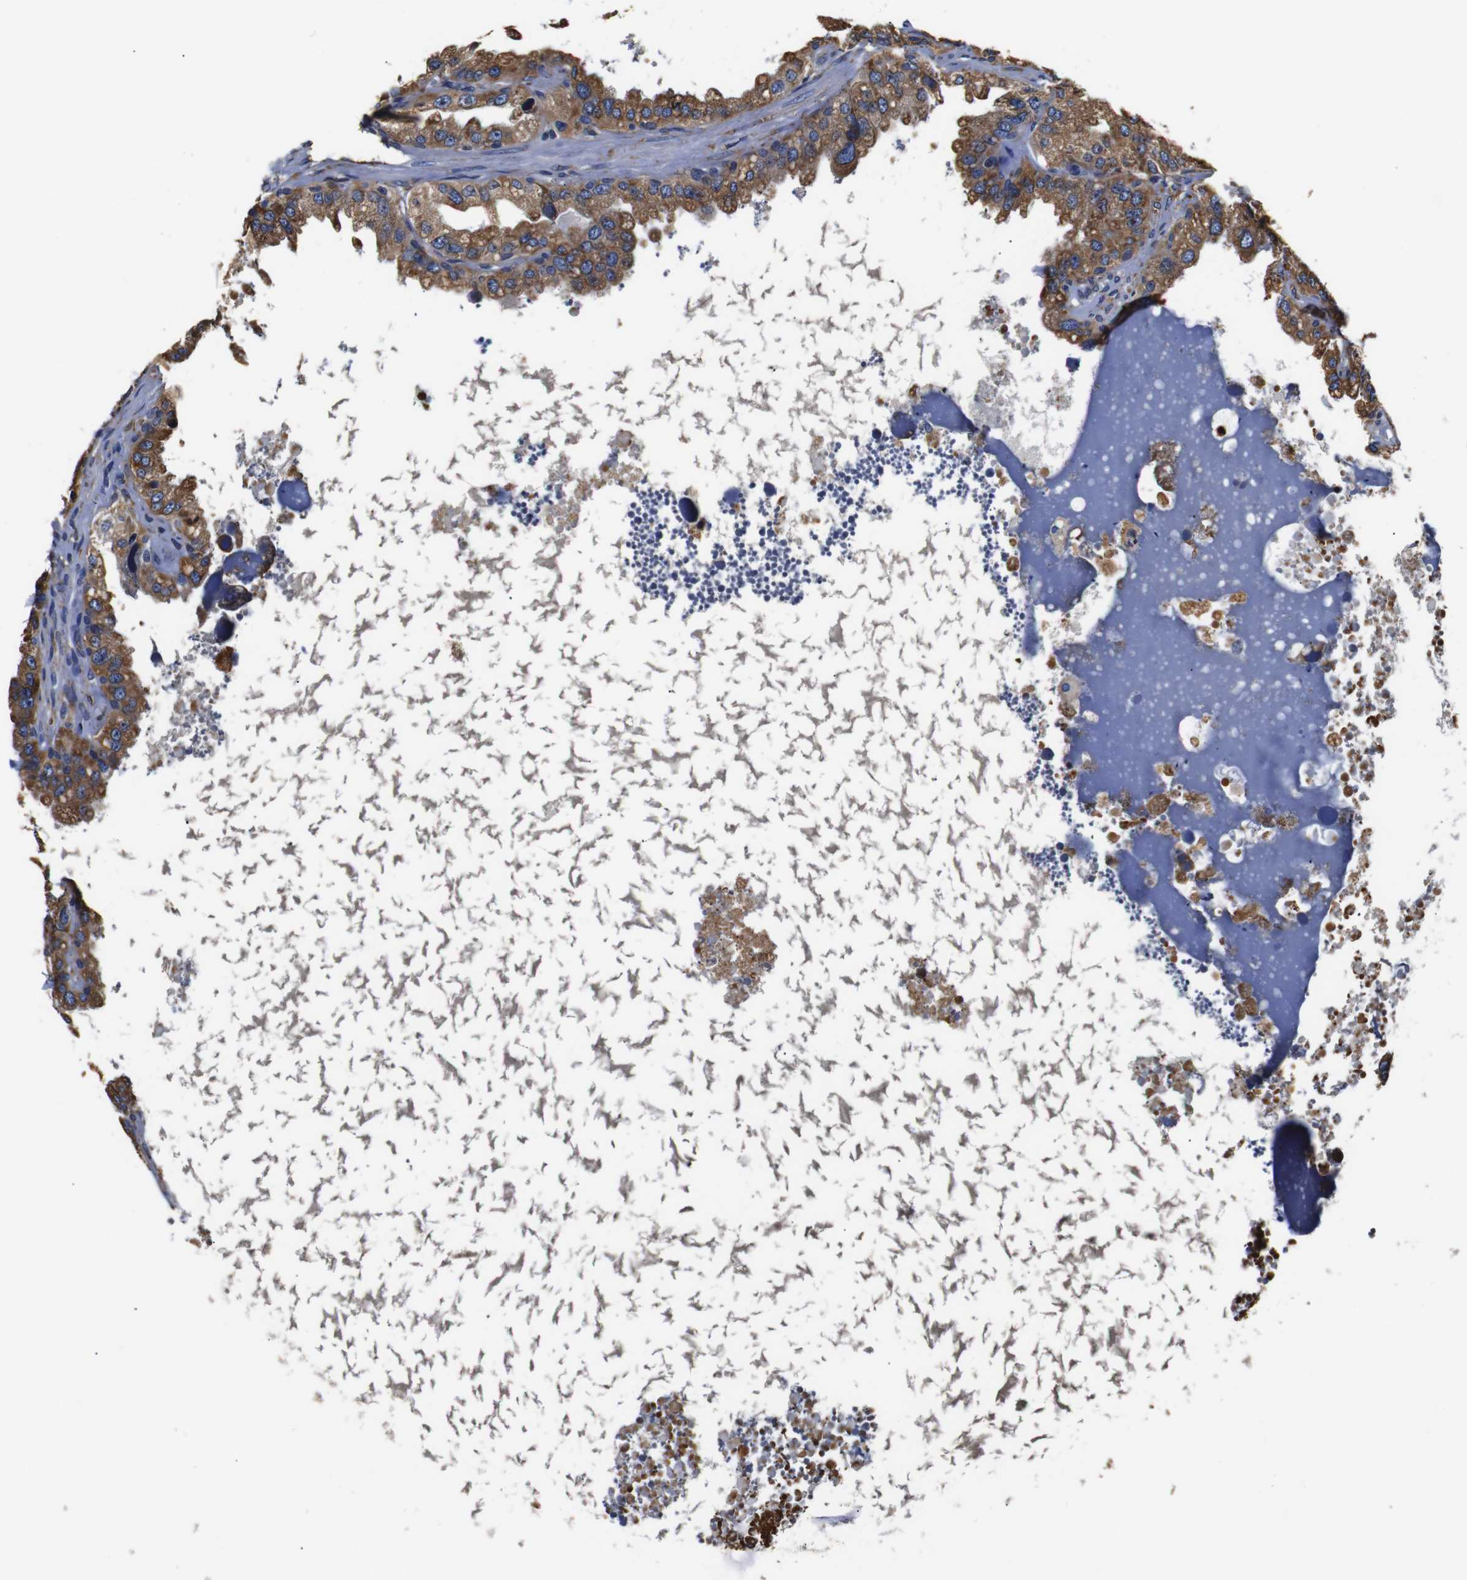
{"staining": {"intensity": "strong", "quantity": ">75%", "location": "cytoplasmic/membranous"}, "tissue": "seminal vesicle", "cell_type": "Glandular cells", "image_type": "normal", "snomed": [{"axis": "morphology", "description": "Normal tissue, NOS"}, {"axis": "topography", "description": "Seminal veicle"}], "caption": "Normal seminal vesicle reveals strong cytoplasmic/membranous staining in about >75% of glandular cells, visualized by immunohistochemistry.", "gene": "PPIB", "patient": {"sex": "male", "age": 68}}